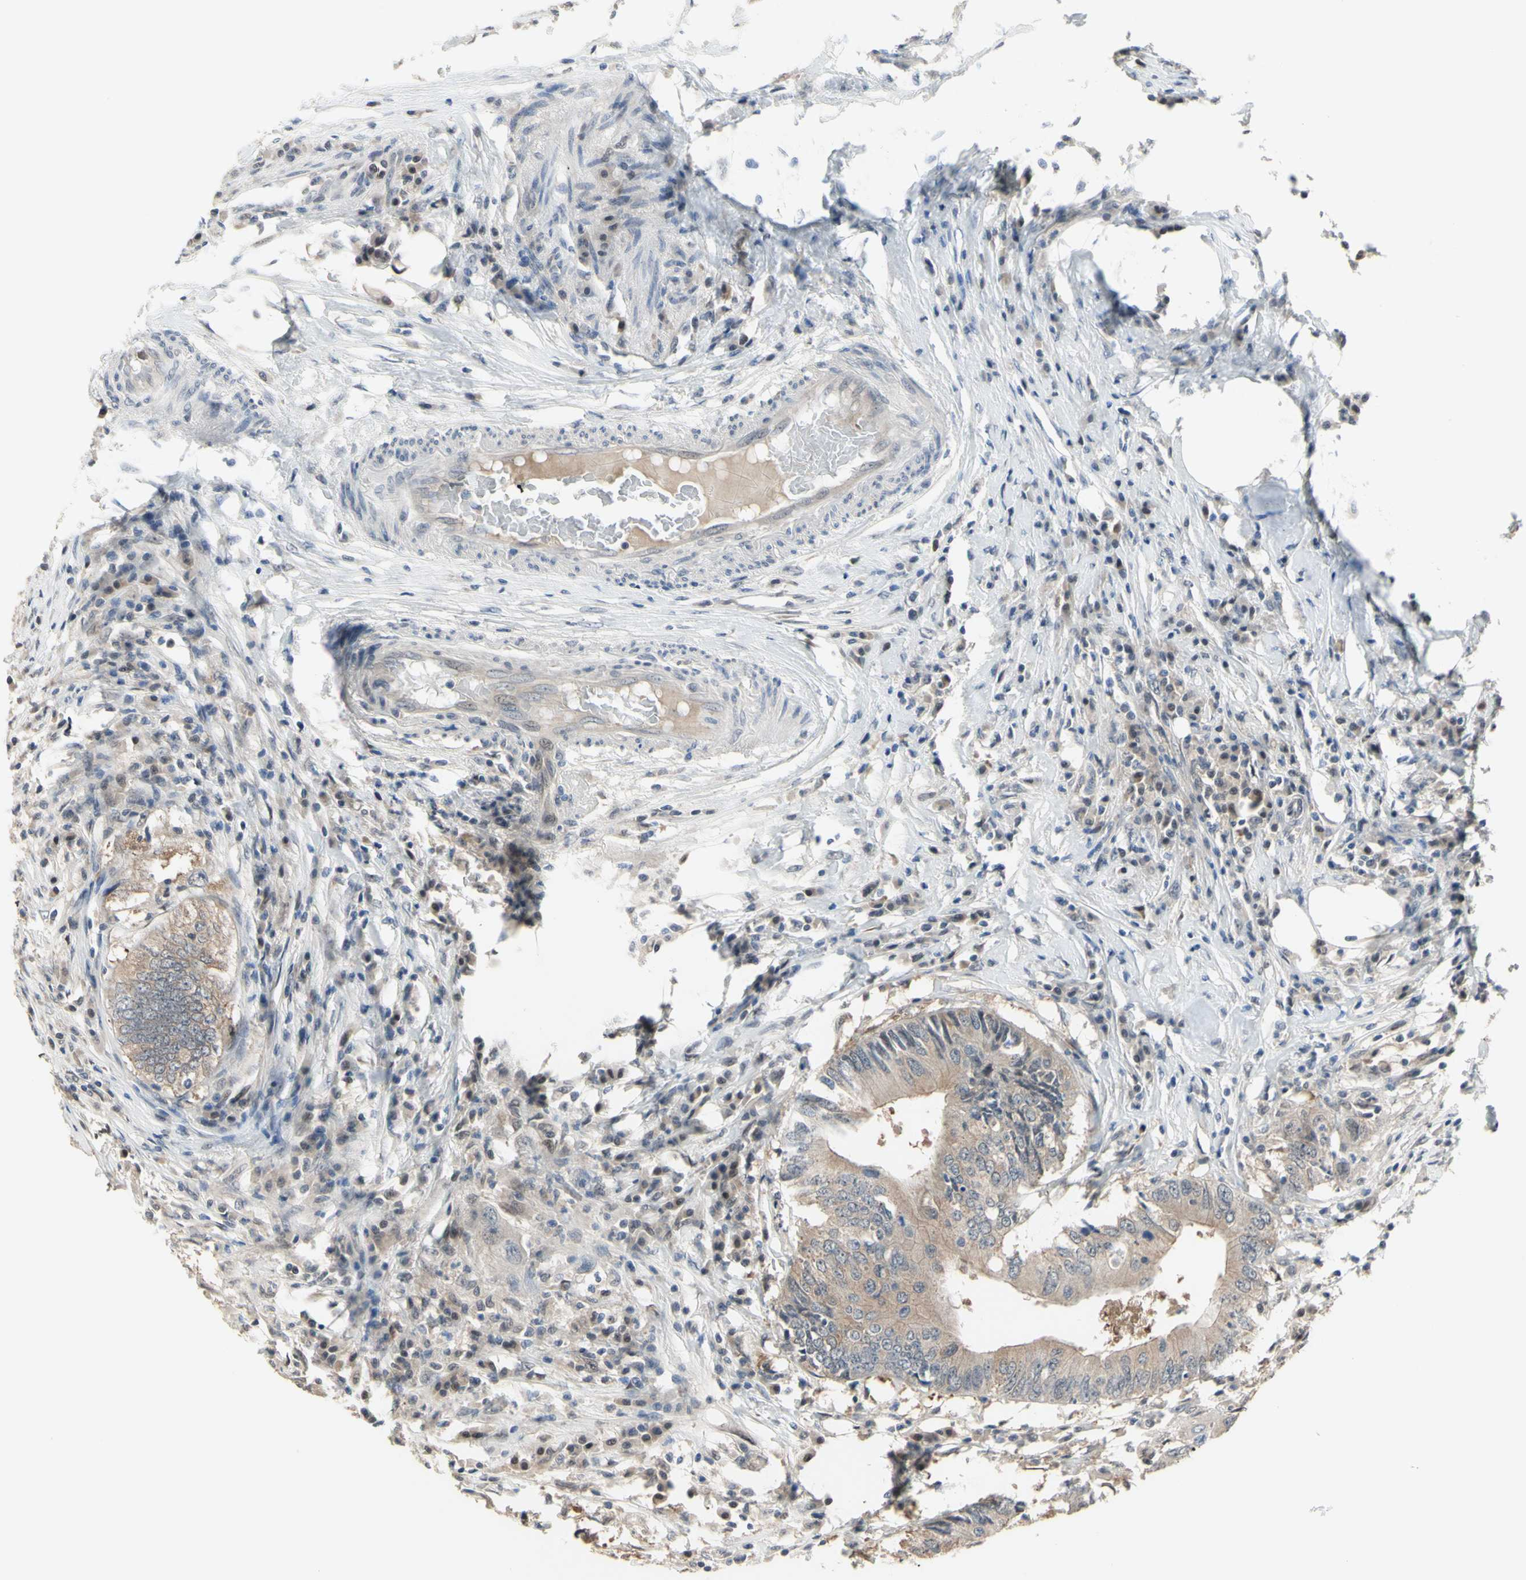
{"staining": {"intensity": "weak", "quantity": ">75%", "location": "cytoplasmic/membranous"}, "tissue": "colorectal cancer", "cell_type": "Tumor cells", "image_type": "cancer", "snomed": [{"axis": "morphology", "description": "Adenocarcinoma, NOS"}, {"axis": "topography", "description": "Colon"}], "caption": "DAB (3,3'-diaminobenzidine) immunohistochemical staining of human adenocarcinoma (colorectal) exhibits weak cytoplasmic/membranous protein expression in about >75% of tumor cells.", "gene": "HSPA4", "patient": {"sex": "male", "age": 71}}